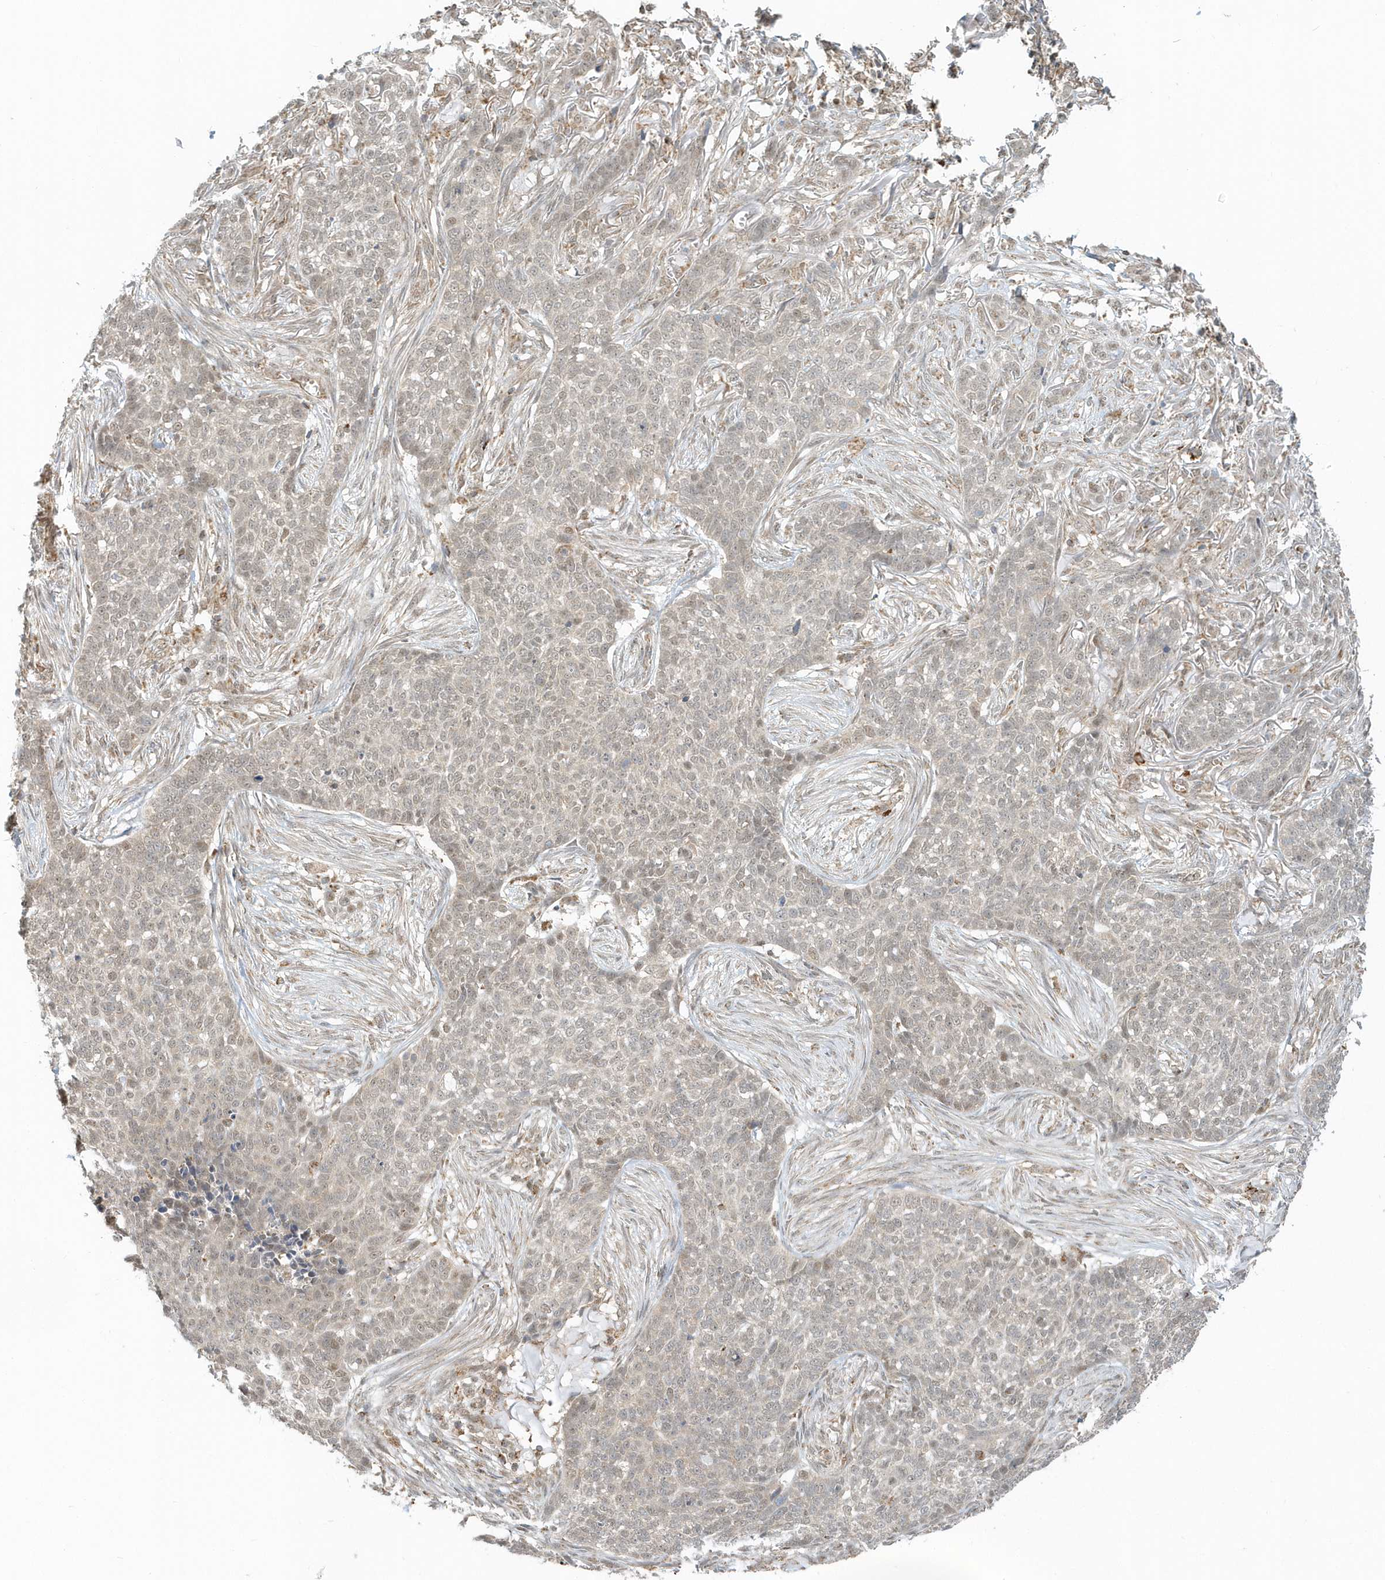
{"staining": {"intensity": "weak", "quantity": "25%-75%", "location": "nuclear"}, "tissue": "skin cancer", "cell_type": "Tumor cells", "image_type": "cancer", "snomed": [{"axis": "morphology", "description": "Basal cell carcinoma"}, {"axis": "topography", "description": "Skin"}], "caption": "High-magnification brightfield microscopy of basal cell carcinoma (skin) stained with DAB (3,3'-diaminobenzidine) (brown) and counterstained with hematoxylin (blue). tumor cells exhibit weak nuclear positivity is appreciated in approximately25%-75% of cells.", "gene": "PSMD6", "patient": {"sex": "male", "age": 85}}